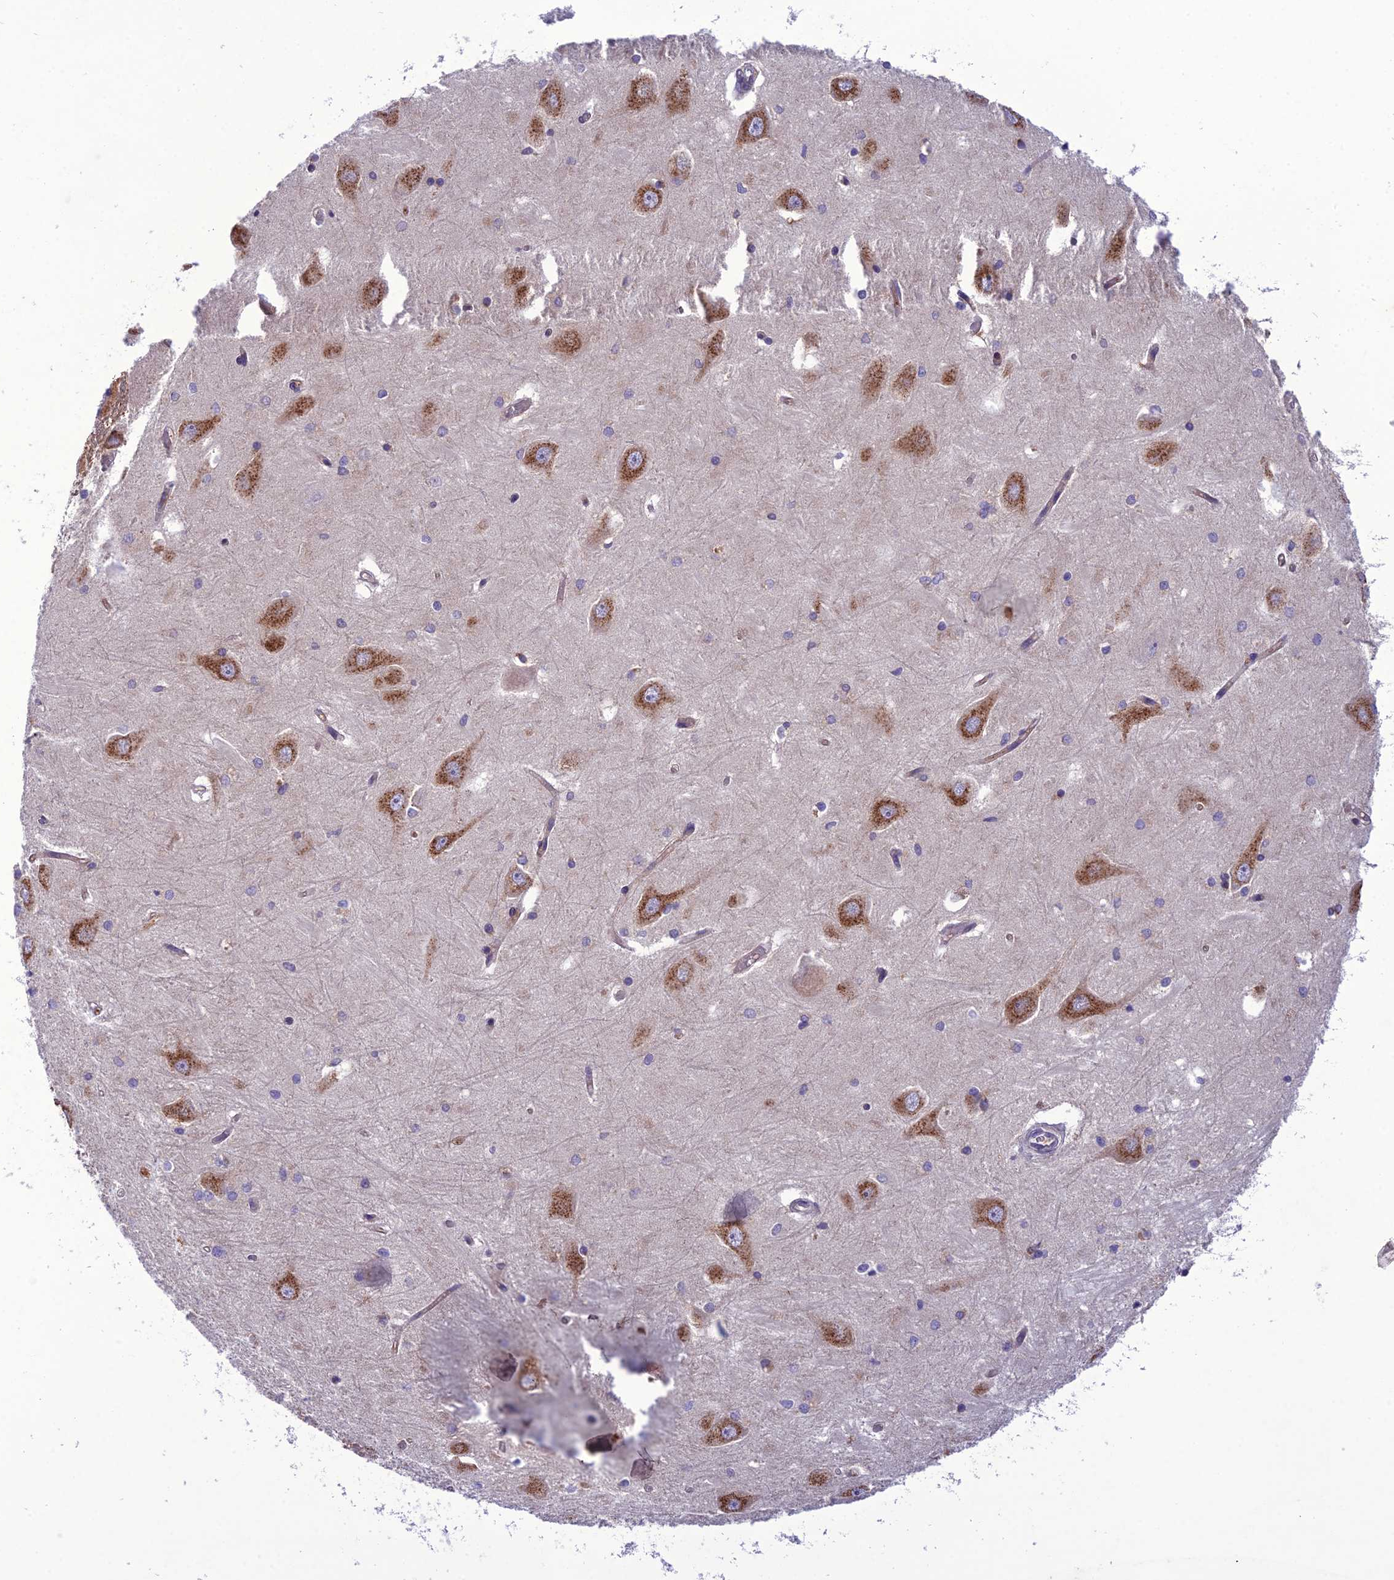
{"staining": {"intensity": "weak", "quantity": "<25%", "location": "cytoplasmic/membranous"}, "tissue": "hippocampus", "cell_type": "Glial cells", "image_type": "normal", "snomed": [{"axis": "morphology", "description": "Normal tissue, NOS"}, {"axis": "topography", "description": "Hippocampus"}], "caption": "Hippocampus stained for a protein using immunohistochemistry (IHC) displays no positivity glial cells.", "gene": "GDF6", "patient": {"sex": "male", "age": 45}}